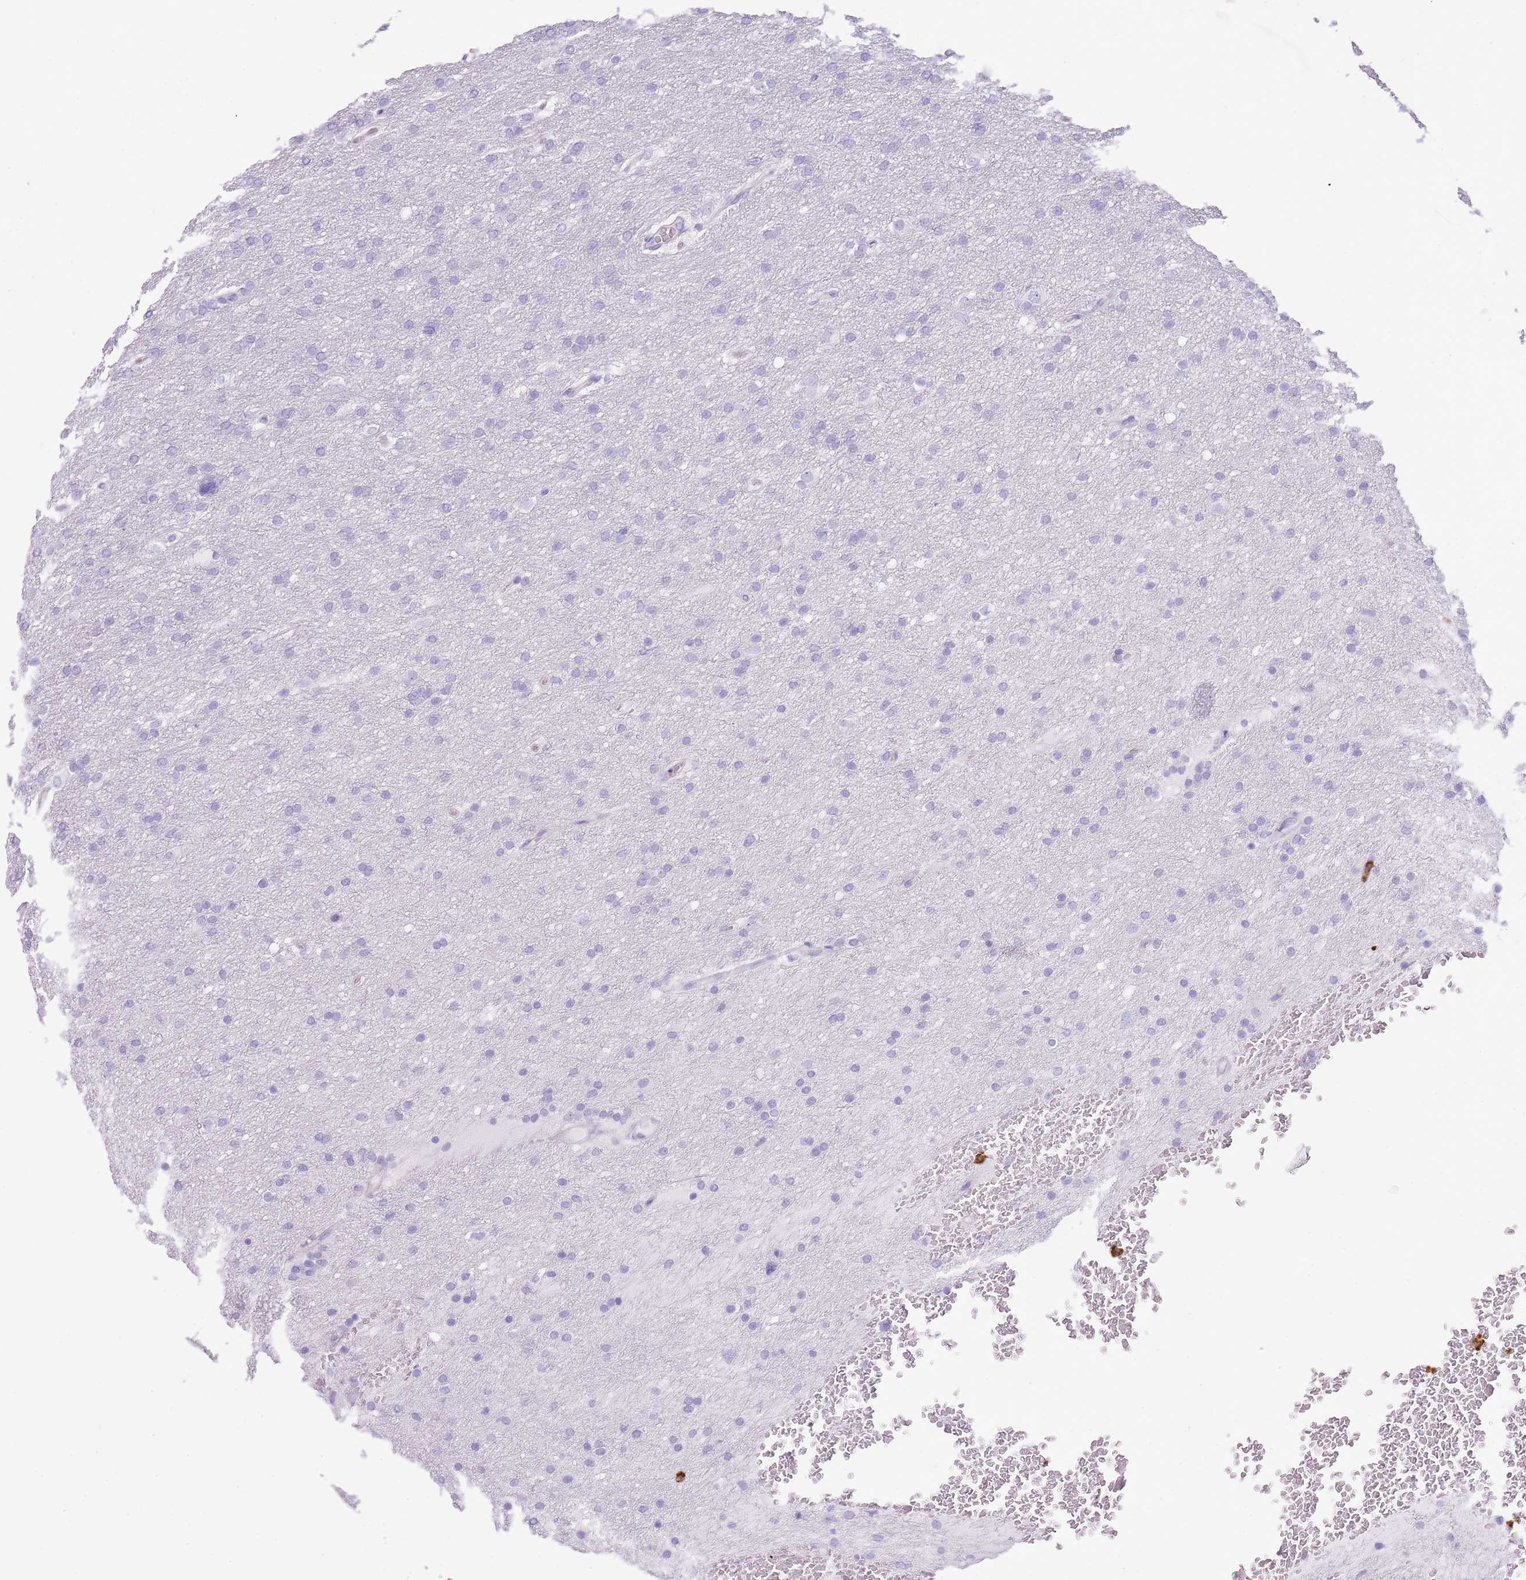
{"staining": {"intensity": "negative", "quantity": "none", "location": "none"}, "tissue": "glioma", "cell_type": "Tumor cells", "image_type": "cancer", "snomed": [{"axis": "morphology", "description": "Glioma, malignant, High grade"}, {"axis": "topography", "description": "Cerebral cortex"}], "caption": "A micrograph of human high-grade glioma (malignant) is negative for staining in tumor cells. (Immunohistochemistry, brightfield microscopy, high magnification).", "gene": "CD177", "patient": {"sex": "female", "age": 36}}